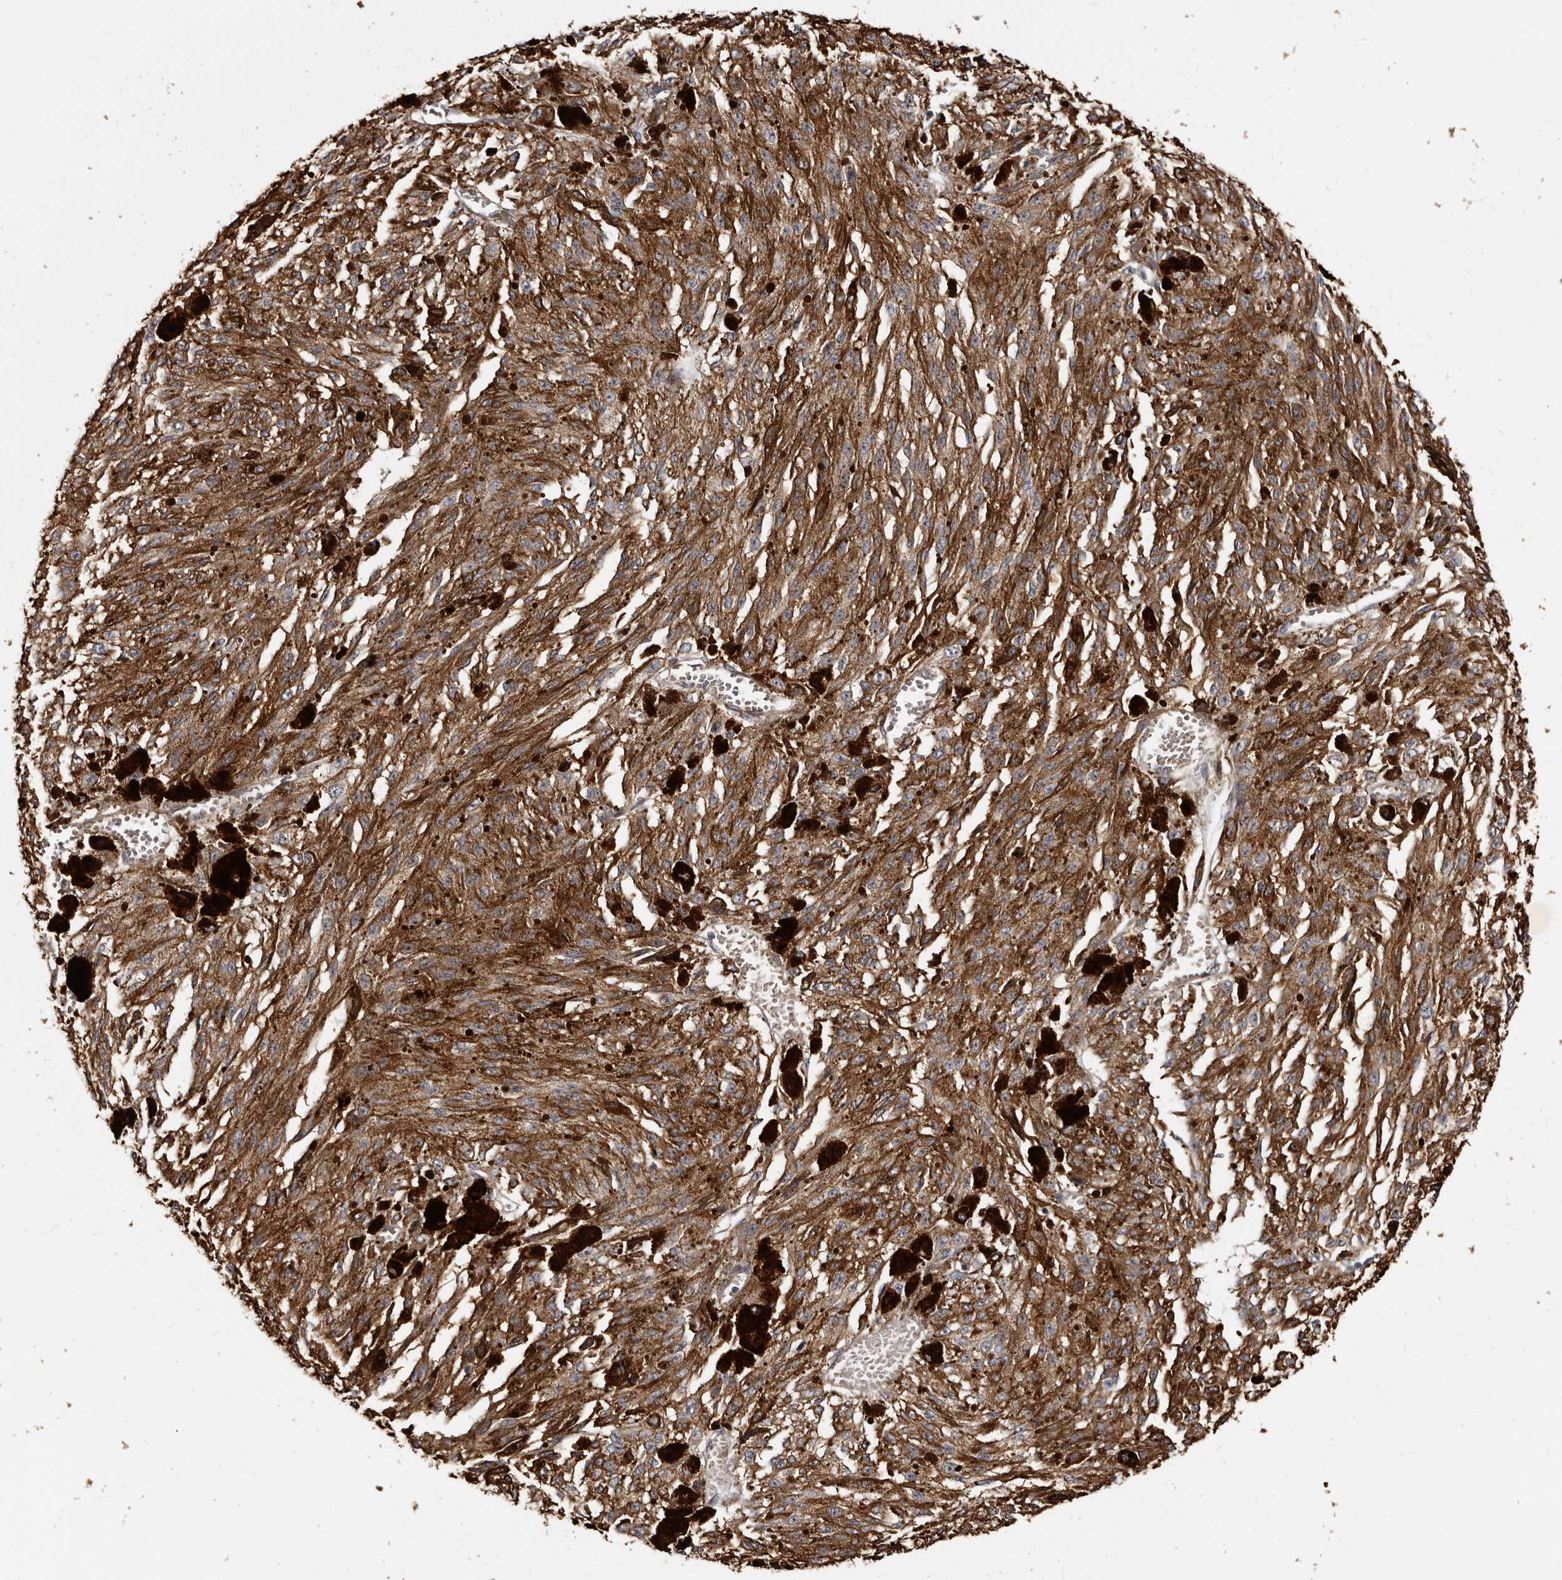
{"staining": {"intensity": "moderate", "quantity": ">75%", "location": "cytoplasmic/membranous"}, "tissue": "melanoma", "cell_type": "Tumor cells", "image_type": "cancer", "snomed": [{"axis": "morphology", "description": "Malignant melanoma, NOS"}, {"axis": "topography", "description": "Other"}], "caption": "About >75% of tumor cells in human melanoma exhibit moderate cytoplasmic/membranous protein positivity as visualized by brown immunohistochemical staining.", "gene": "TBC1D22B", "patient": {"sex": "male", "age": 79}}